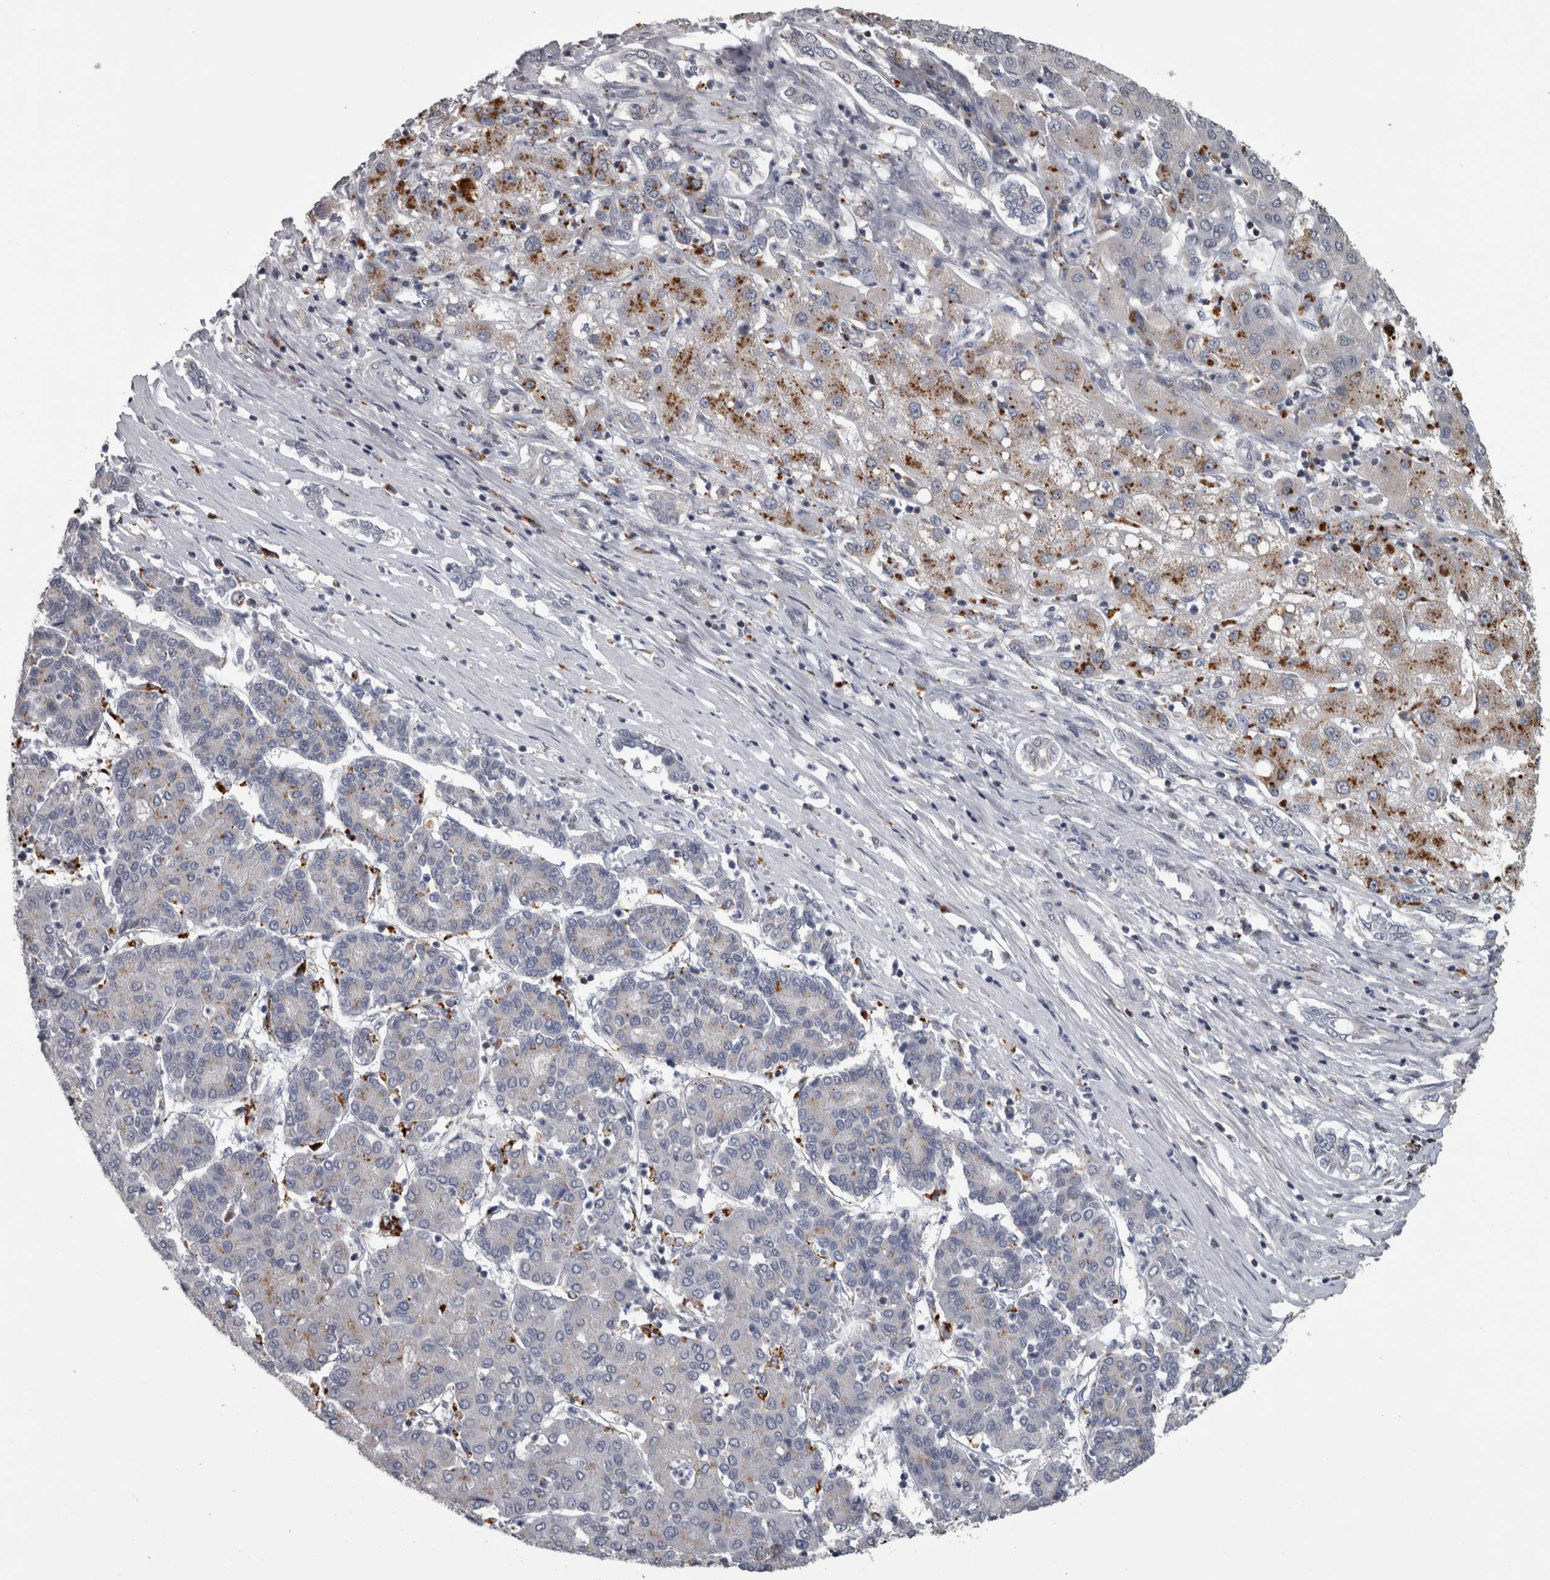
{"staining": {"intensity": "negative", "quantity": "none", "location": "none"}, "tissue": "liver cancer", "cell_type": "Tumor cells", "image_type": "cancer", "snomed": [{"axis": "morphology", "description": "Carcinoma, Hepatocellular, NOS"}, {"axis": "topography", "description": "Liver"}], "caption": "Immunohistochemistry of human liver cancer shows no staining in tumor cells. (Stains: DAB (3,3'-diaminobenzidine) immunohistochemistry with hematoxylin counter stain, Microscopy: brightfield microscopy at high magnification).", "gene": "NAAA", "patient": {"sex": "male", "age": 65}}